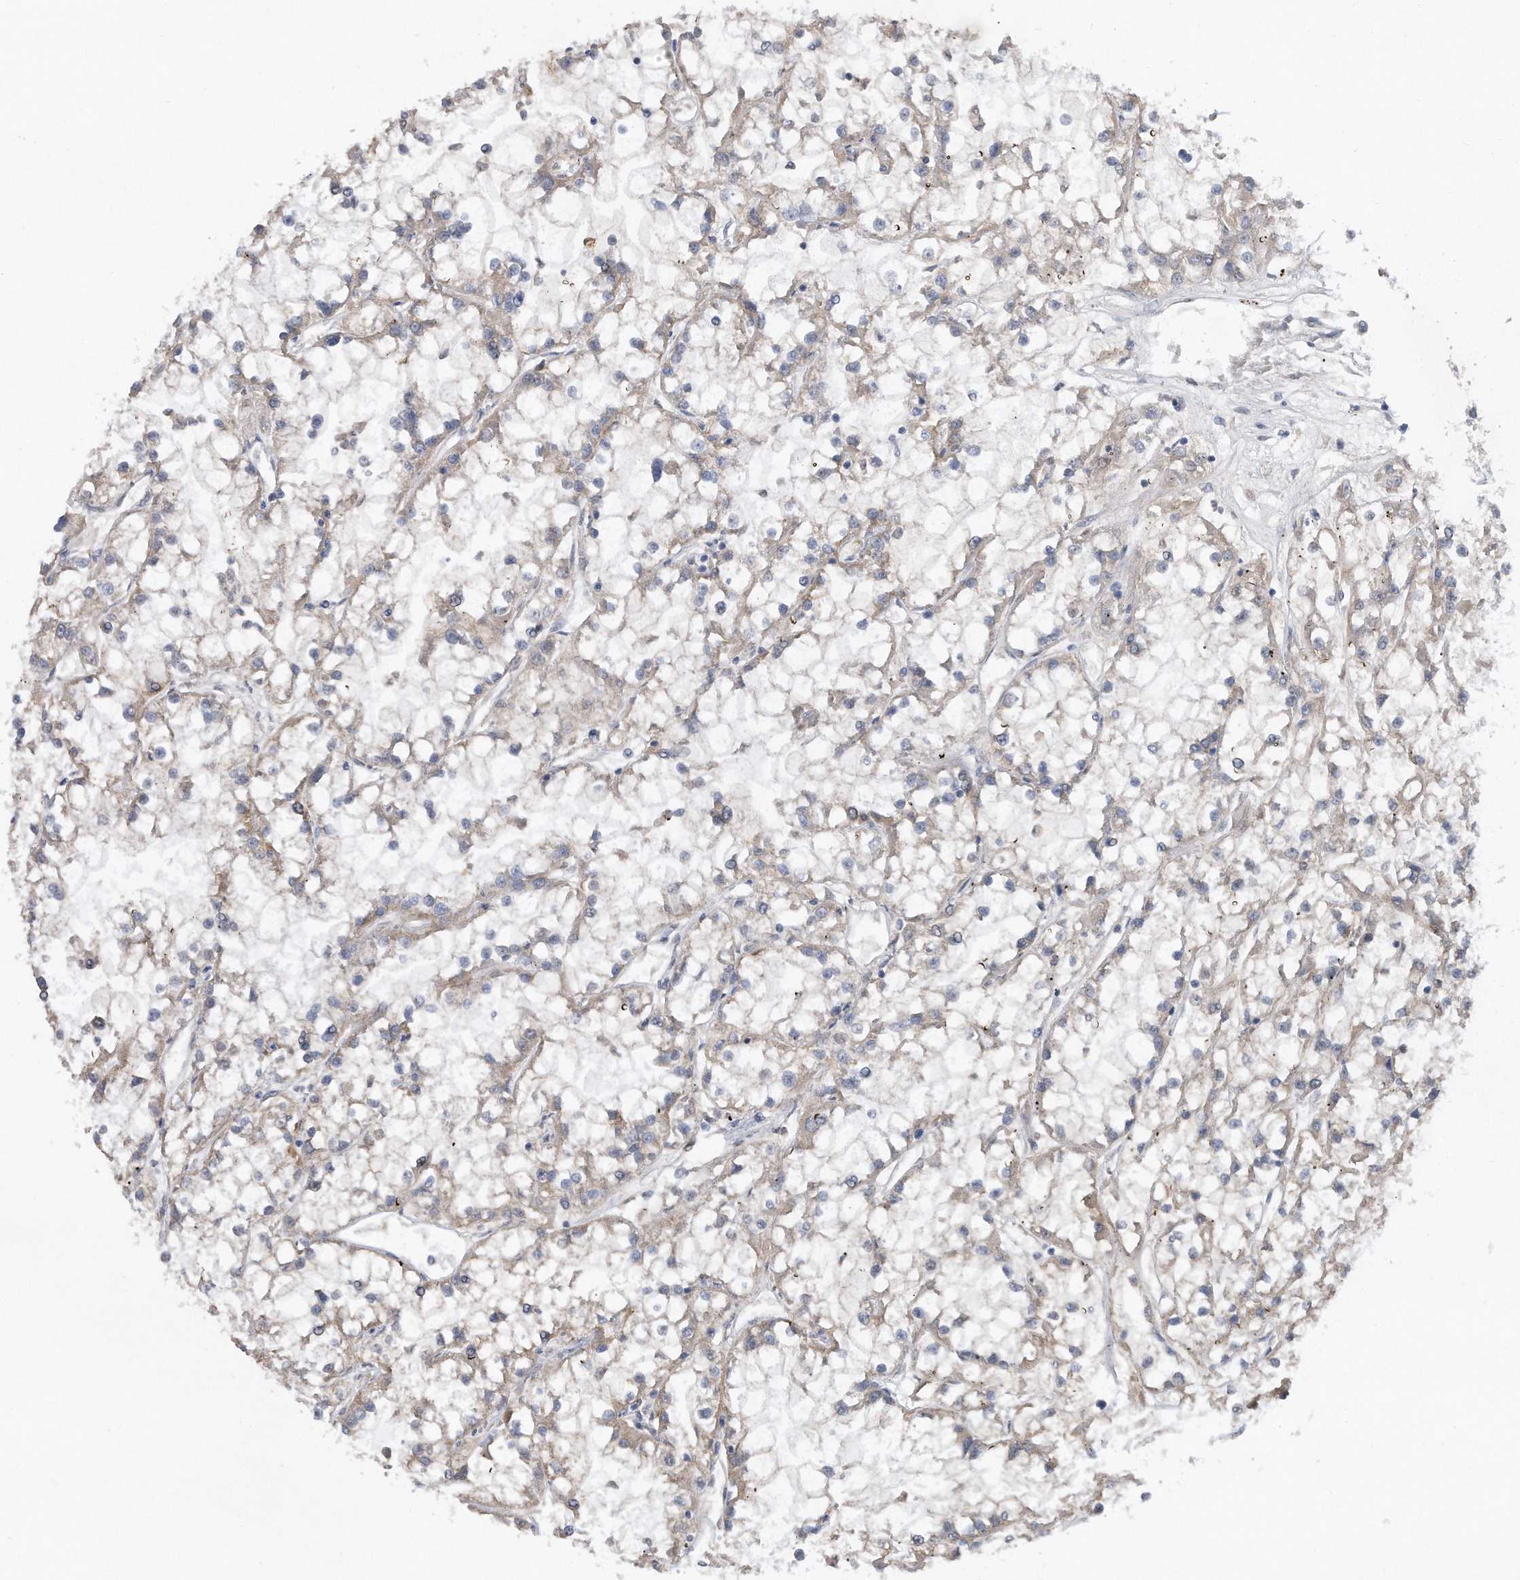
{"staining": {"intensity": "negative", "quantity": "none", "location": "none"}, "tissue": "renal cancer", "cell_type": "Tumor cells", "image_type": "cancer", "snomed": [{"axis": "morphology", "description": "Adenocarcinoma, NOS"}, {"axis": "topography", "description": "Kidney"}], "caption": "DAB (3,3'-diaminobenzidine) immunohistochemical staining of human renal cancer reveals no significant staining in tumor cells. (Immunohistochemistry, brightfield microscopy, high magnification).", "gene": "CDH12", "patient": {"sex": "female", "age": 52}}